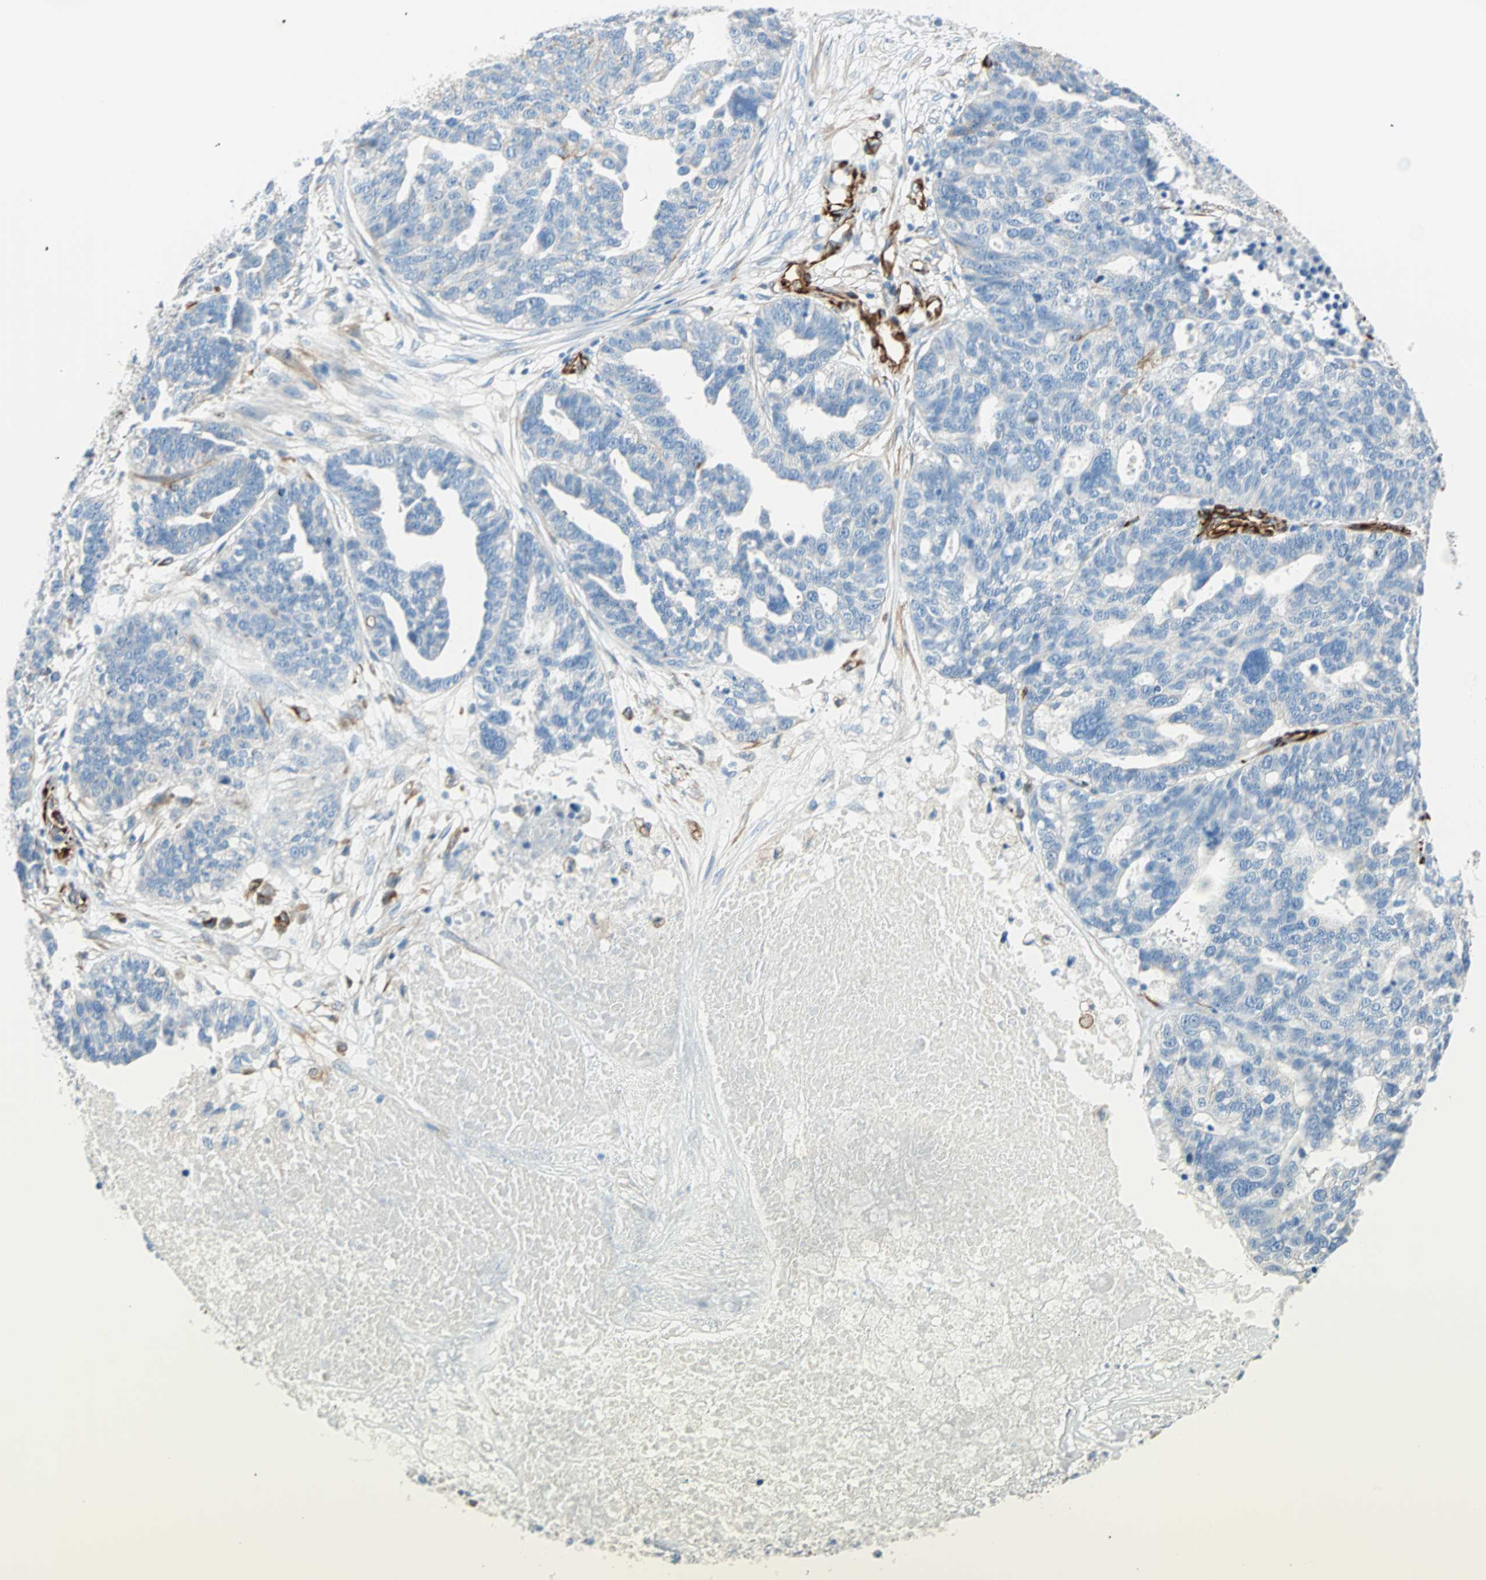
{"staining": {"intensity": "negative", "quantity": "none", "location": "none"}, "tissue": "ovarian cancer", "cell_type": "Tumor cells", "image_type": "cancer", "snomed": [{"axis": "morphology", "description": "Cystadenocarcinoma, serous, NOS"}, {"axis": "topography", "description": "Ovary"}], "caption": "Photomicrograph shows no significant protein expression in tumor cells of ovarian cancer.", "gene": "NES", "patient": {"sex": "female", "age": 59}}